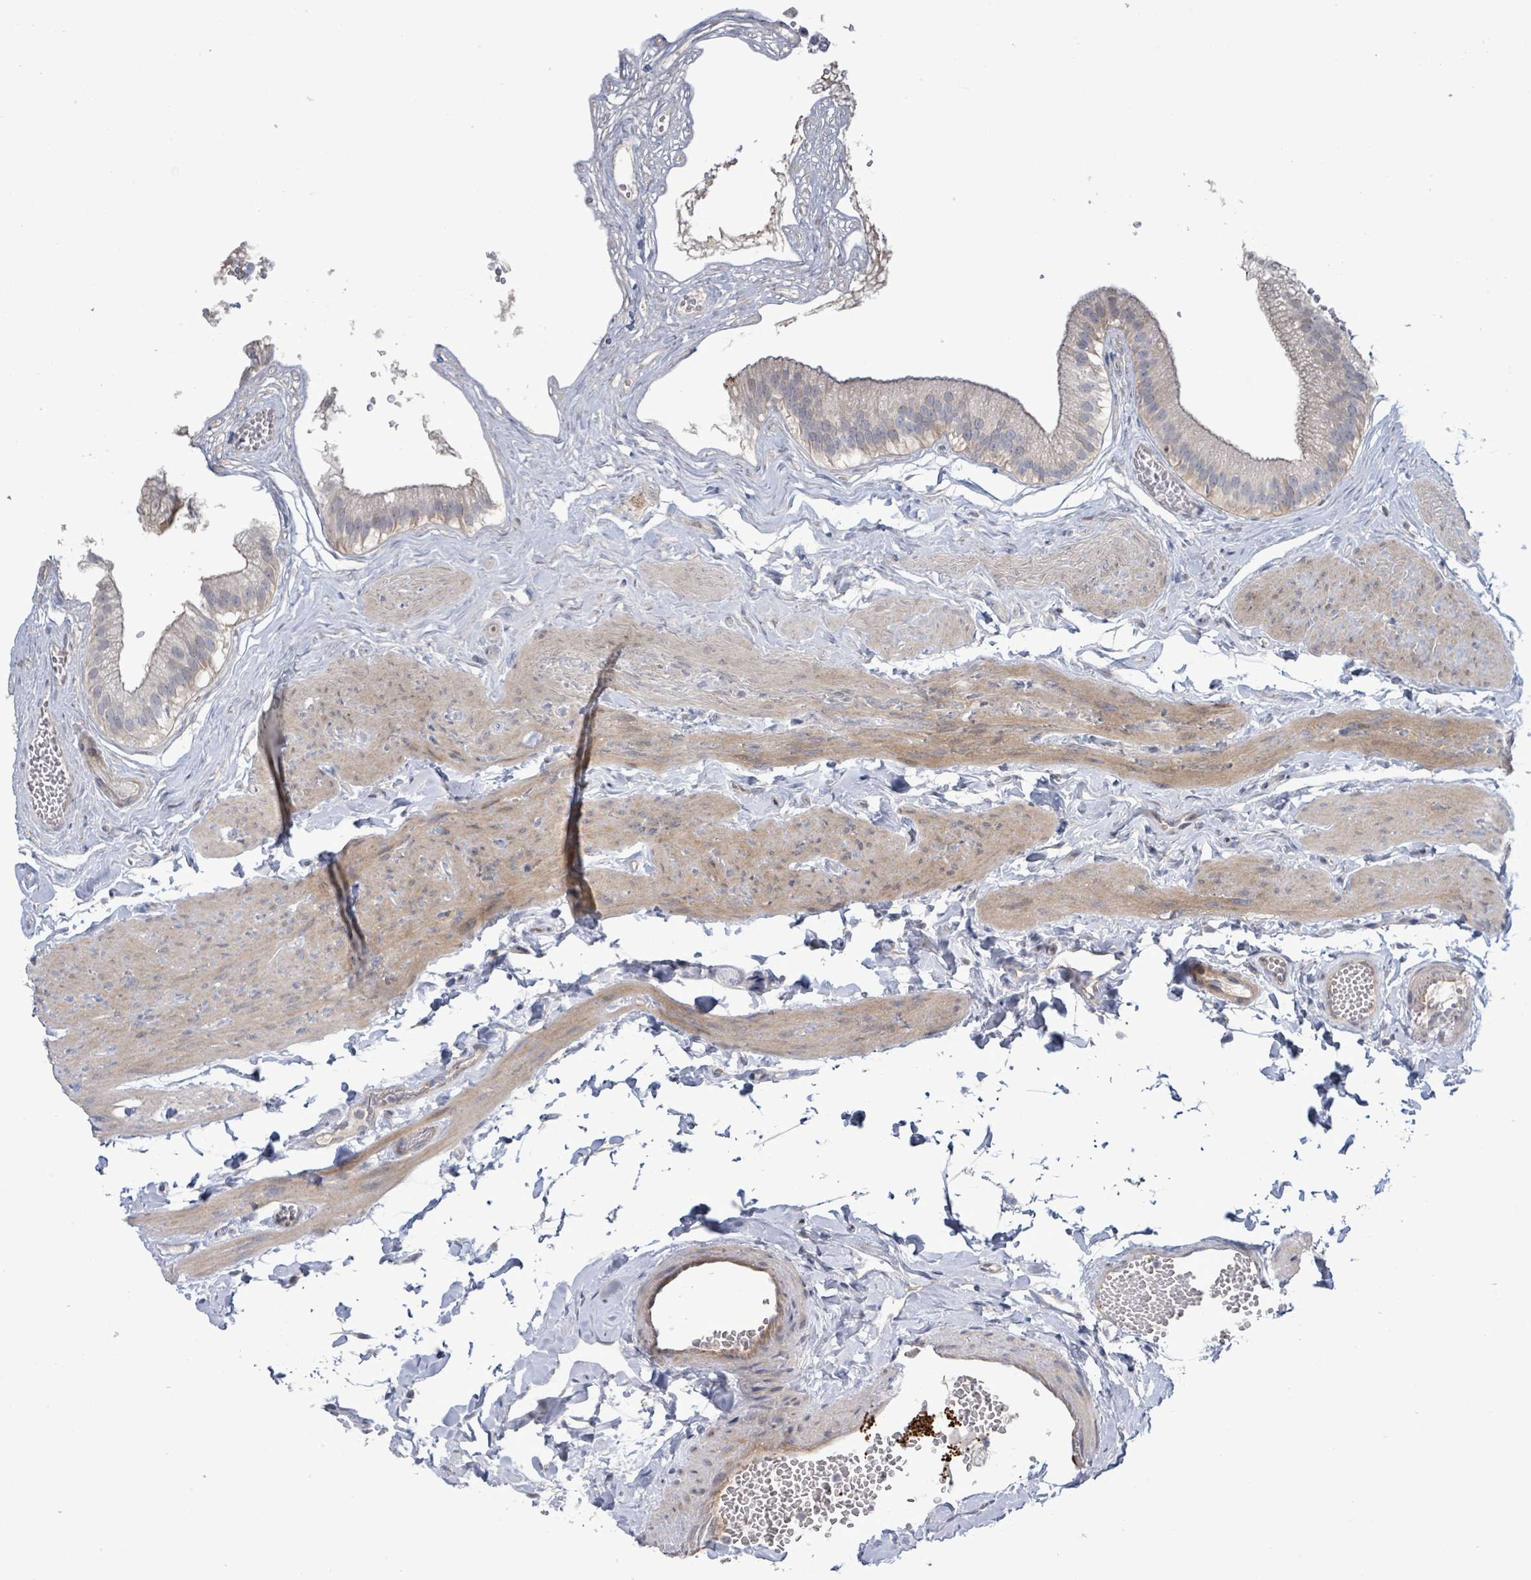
{"staining": {"intensity": "moderate", "quantity": "<25%", "location": "cytoplasmic/membranous"}, "tissue": "gallbladder", "cell_type": "Glandular cells", "image_type": "normal", "snomed": [{"axis": "morphology", "description": "Normal tissue, NOS"}, {"axis": "topography", "description": "Gallbladder"}], "caption": "Immunohistochemical staining of unremarkable human gallbladder shows moderate cytoplasmic/membranous protein positivity in approximately <25% of glandular cells.", "gene": "LILRA4", "patient": {"sex": "female", "age": 54}}